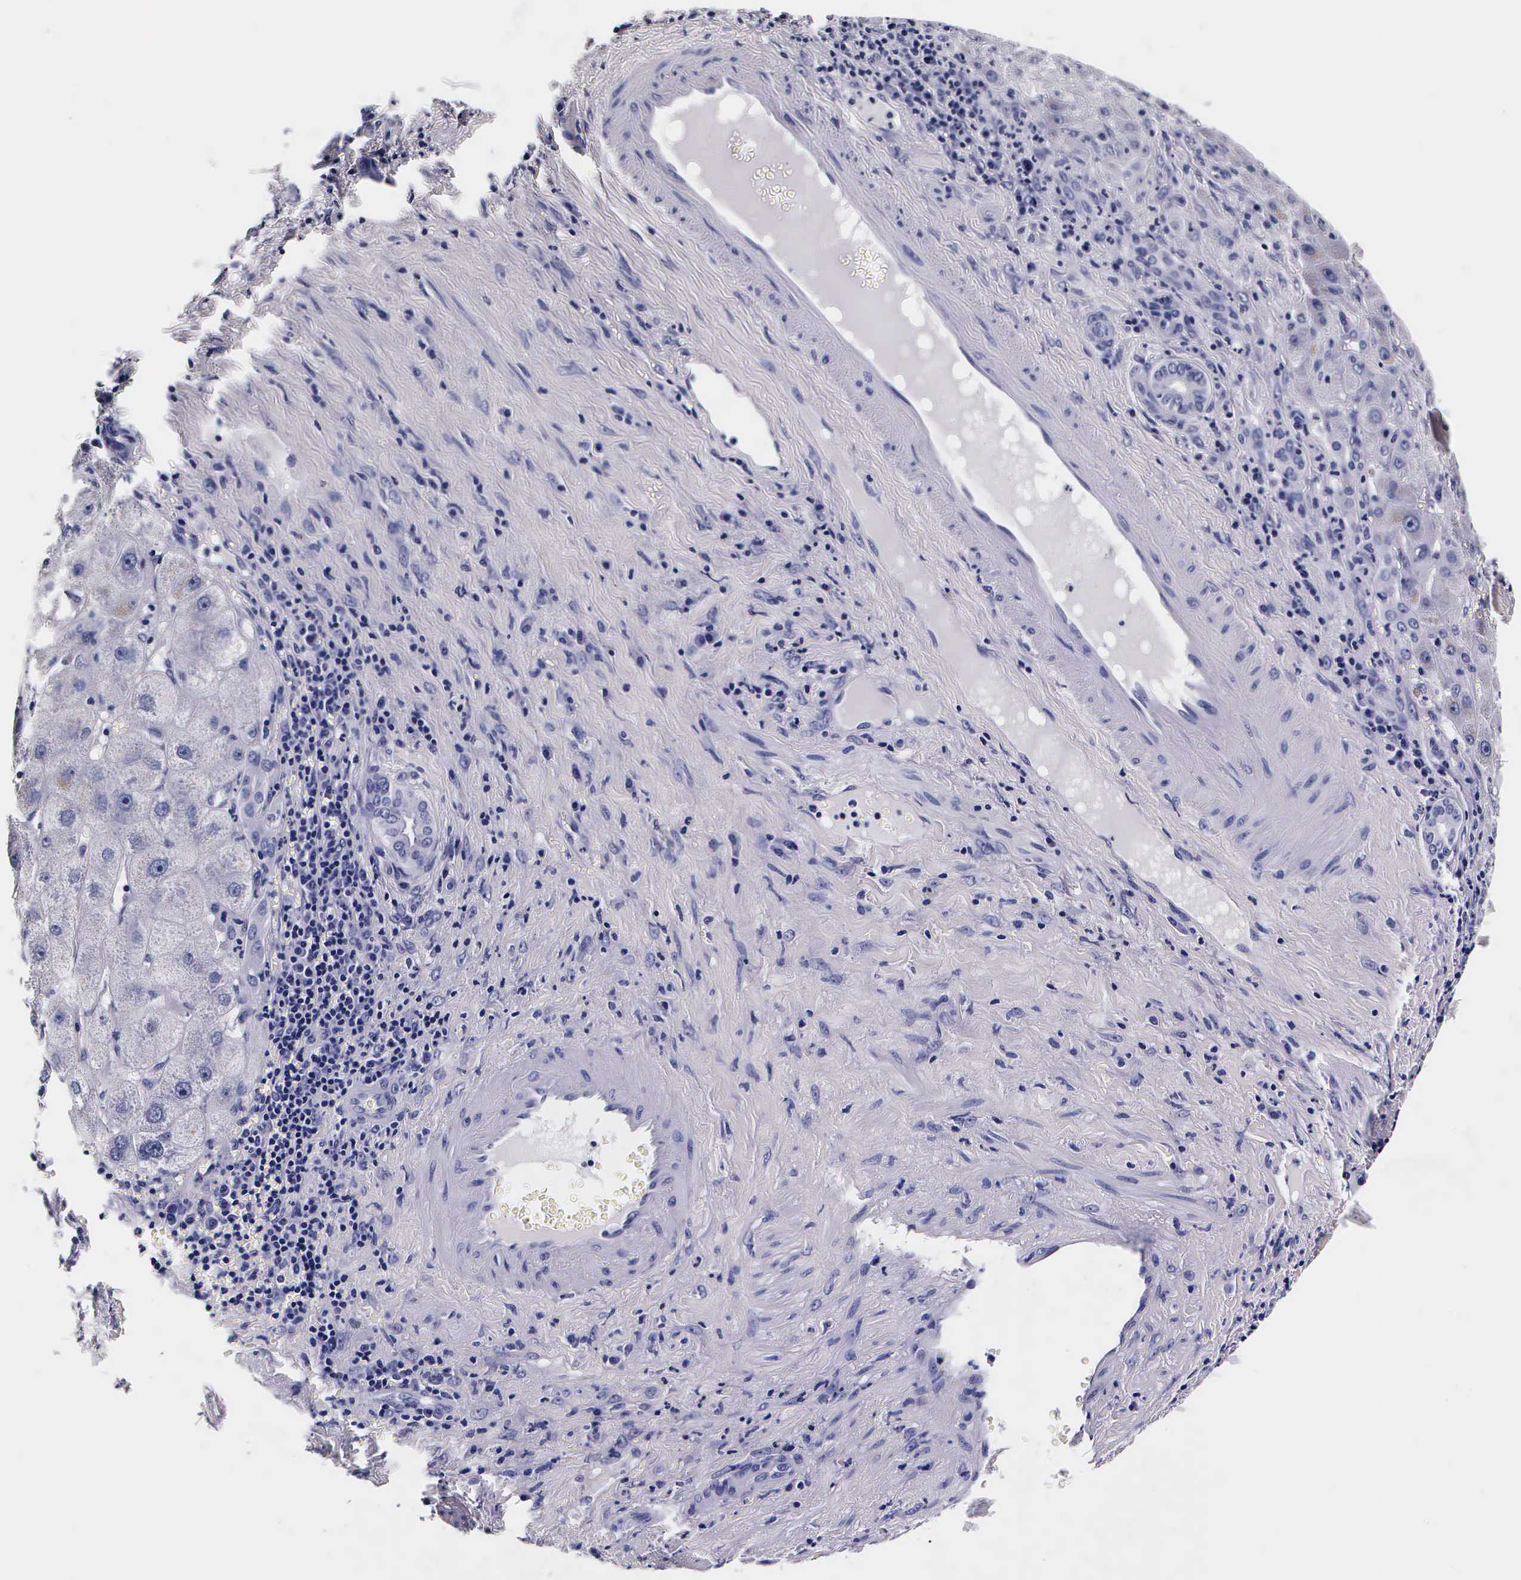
{"staining": {"intensity": "negative", "quantity": "none", "location": "none"}, "tissue": "liver cancer", "cell_type": "Tumor cells", "image_type": "cancer", "snomed": [{"axis": "morphology", "description": "Cholangiocarcinoma"}, {"axis": "topography", "description": "Liver"}], "caption": "Image shows no significant protein staining in tumor cells of liver cholangiocarcinoma. (DAB immunohistochemistry (IHC), high magnification).", "gene": "IAPP", "patient": {"sex": "female", "age": 79}}